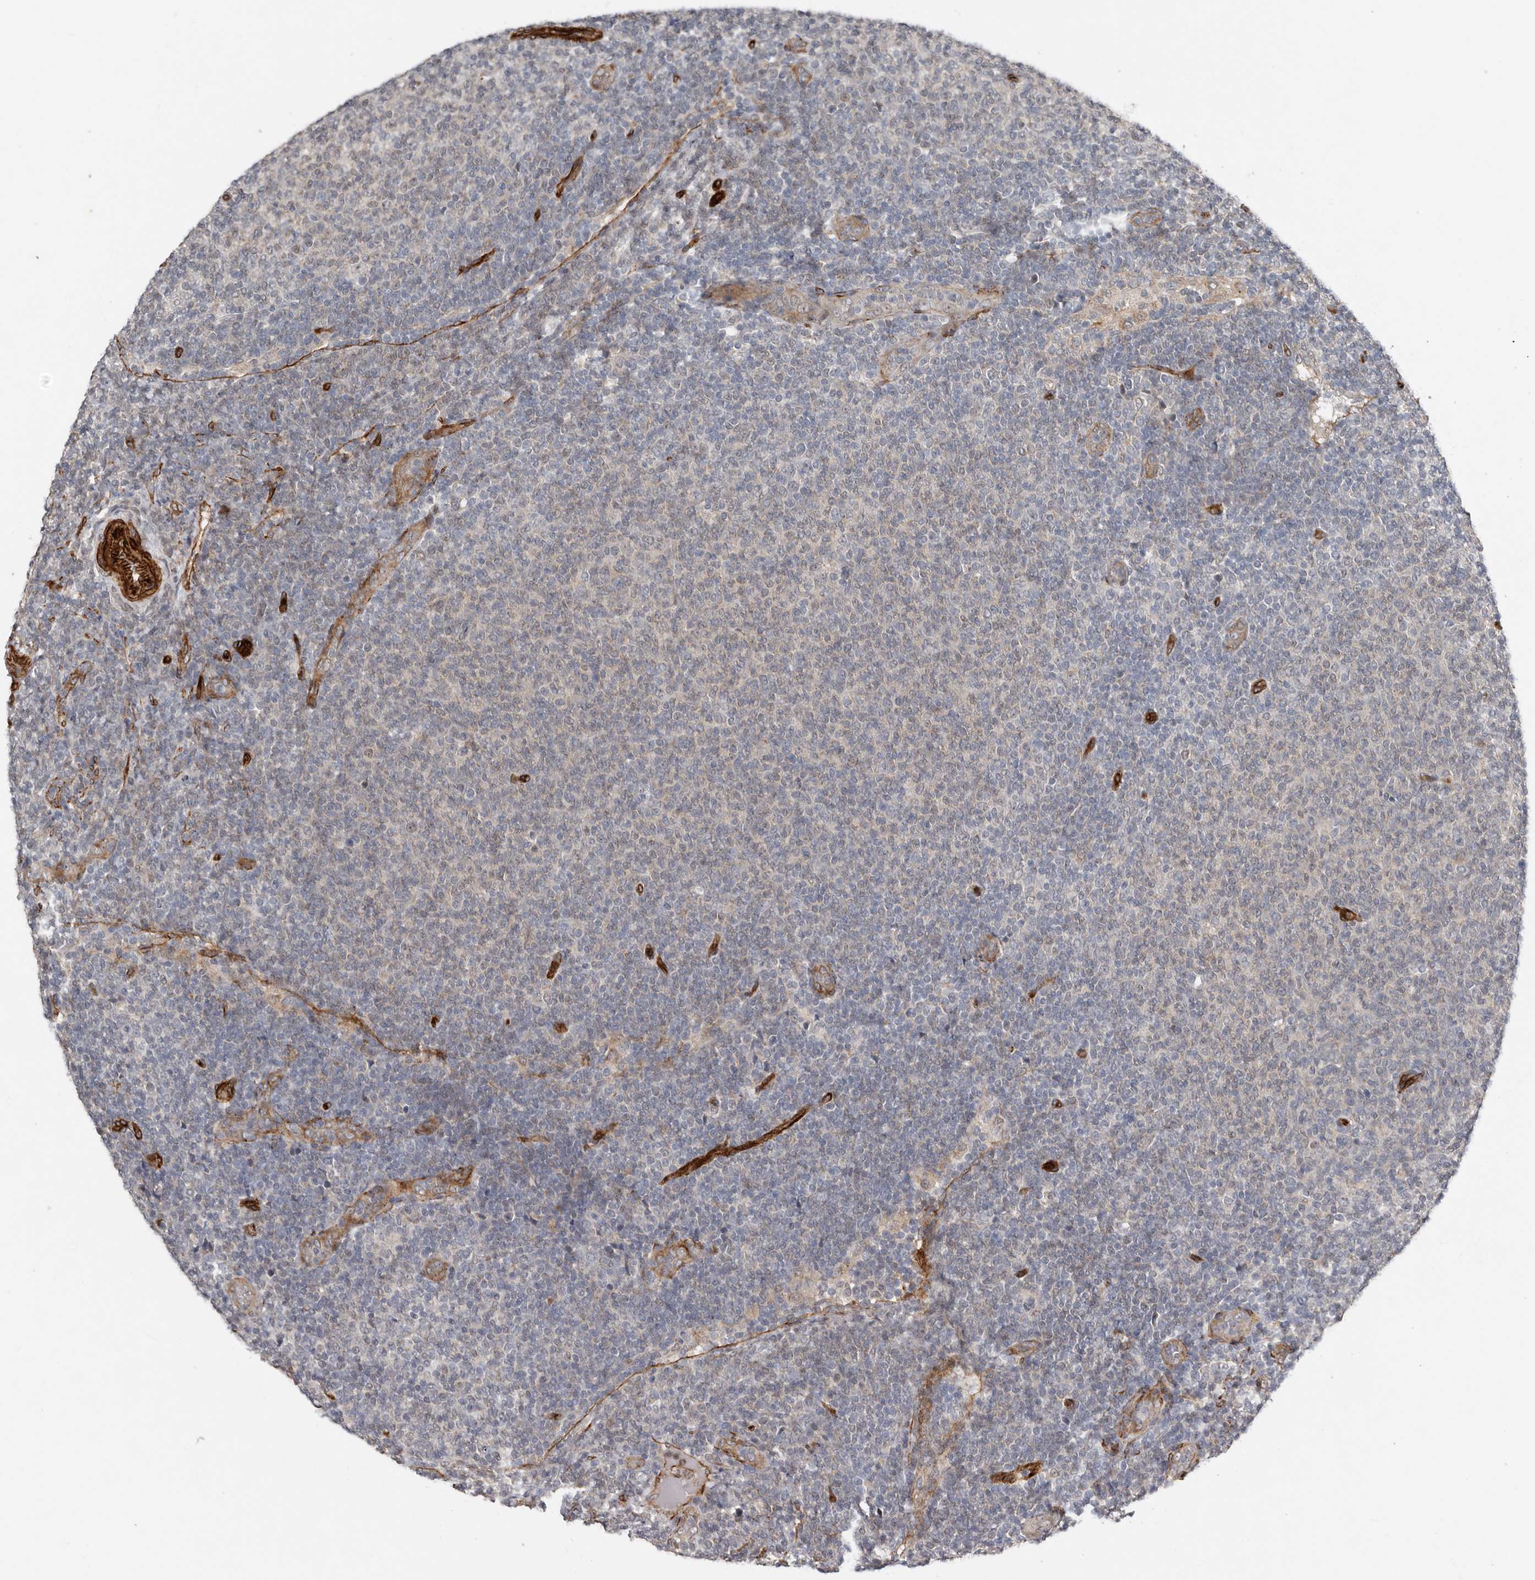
{"staining": {"intensity": "negative", "quantity": "none", "location": "none"}, "tissue": "lymphoma", "cell_type": "Tumor cells", "image_type": "cancer", "snomed": [{"axis": "morphology", "description": "Malignant lymphoma, non-Hodgkin's type, Low grade"}, {"axis": "topography", "description": "Lymph node"}], "caption": "Immunohistochemical staining of human lymphoma shows no significant positivity in tumor cells.", "gene": "RANBP17", "patient": {"sex": "male", "age": 66}}